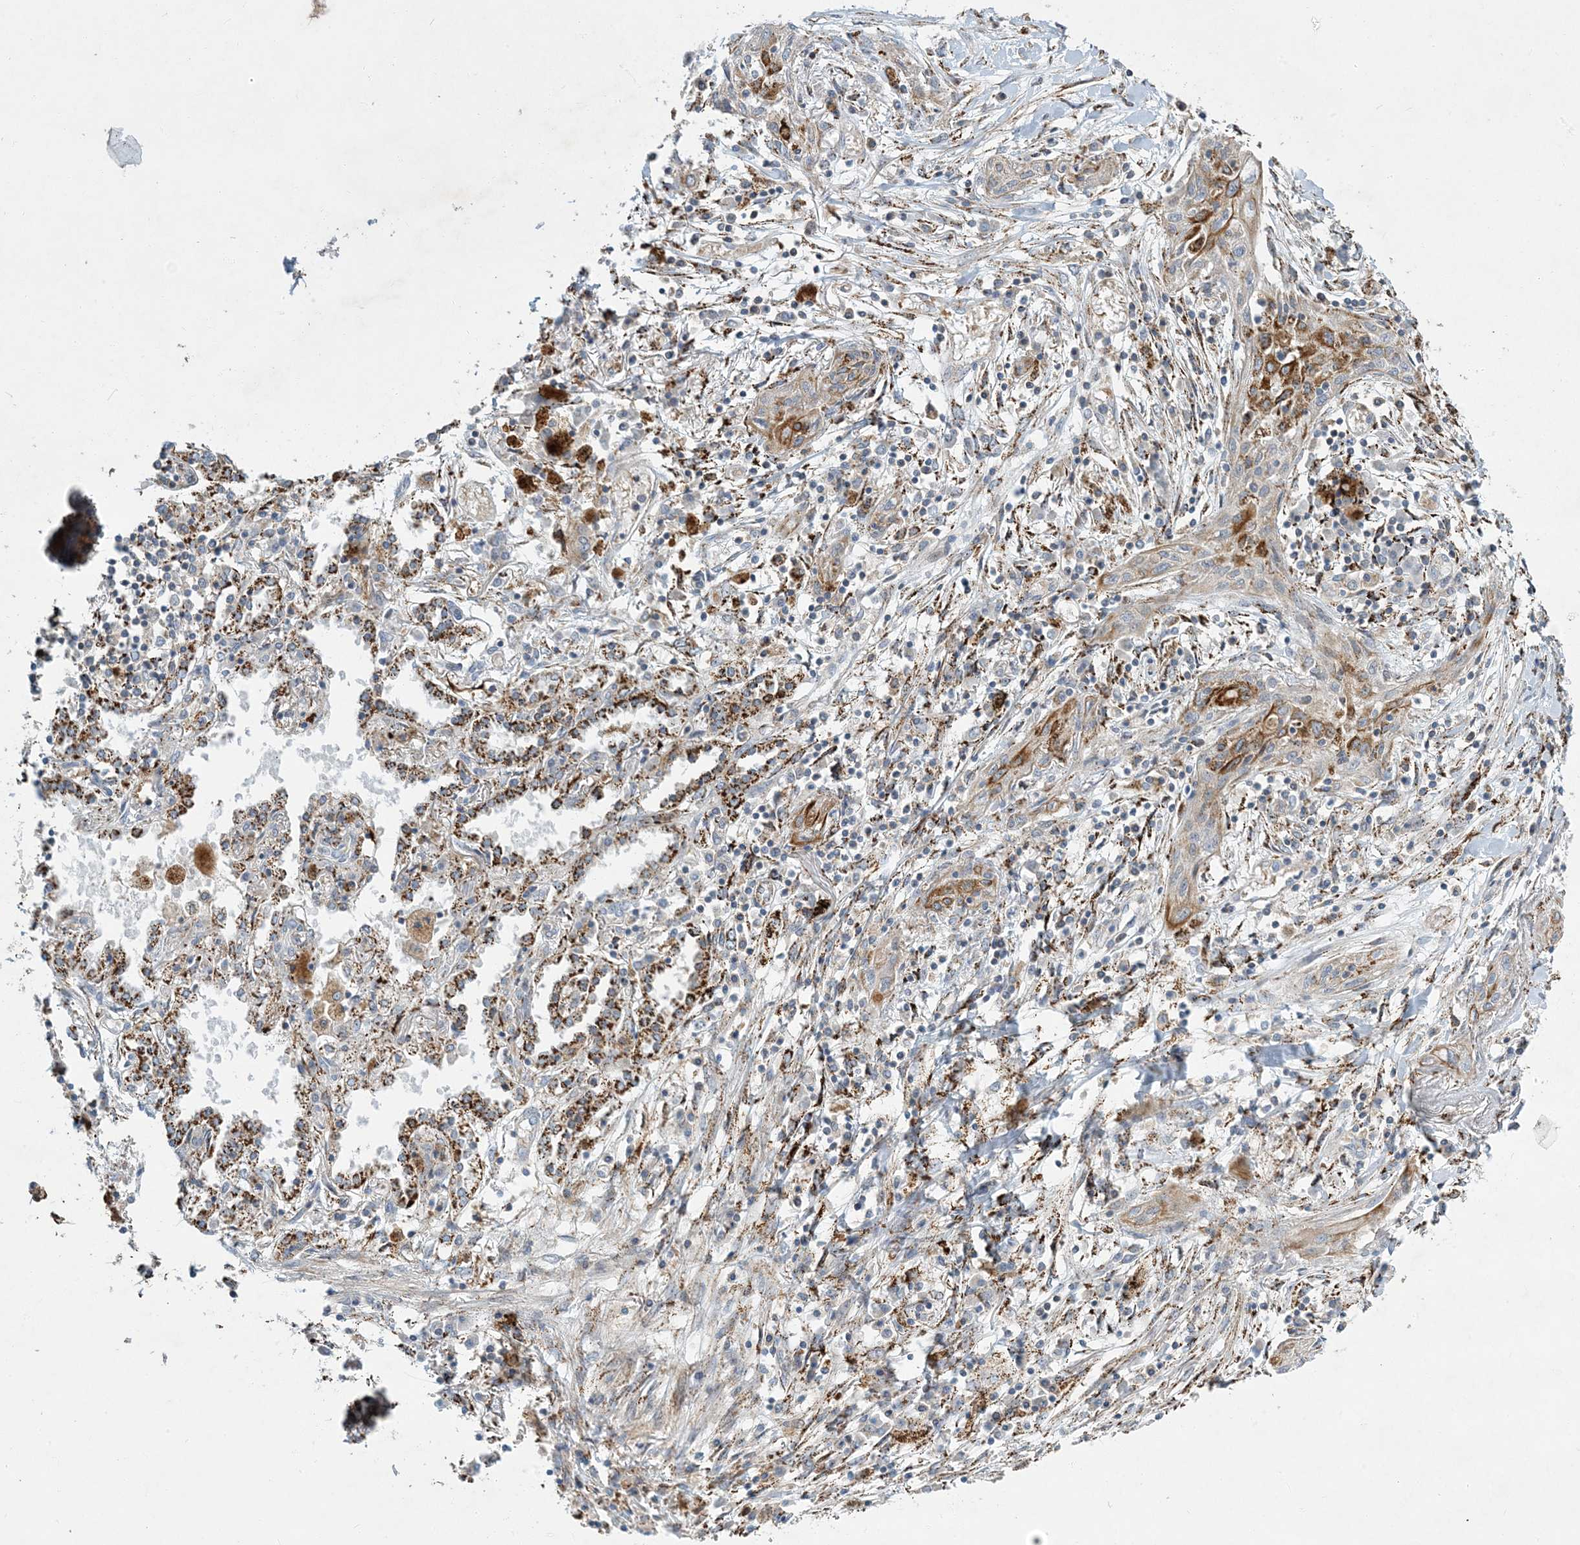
{"staining": {"intensity": "moderate", "quantity": "25%-75%", "location": "cytoplasmic/membranous"}, "tissue": "lung cancer", "cell_type": "Tumor cells", "image_type": "cancer", "snomed": [{"axis": "morphology", "description": "Squamous cell carcinoma, NOS"}, {"axis": "topography", "description": "Lung"}], "caption": "Immunohistochemistry (IHC) (DAB) staining of human lung cancer shows moderate cytoplasmic/membranous protein staining in approximately 25%-75% of tumor cells.", "gene": "LTN1", "patient": {"sex": "female", "age": 47}}